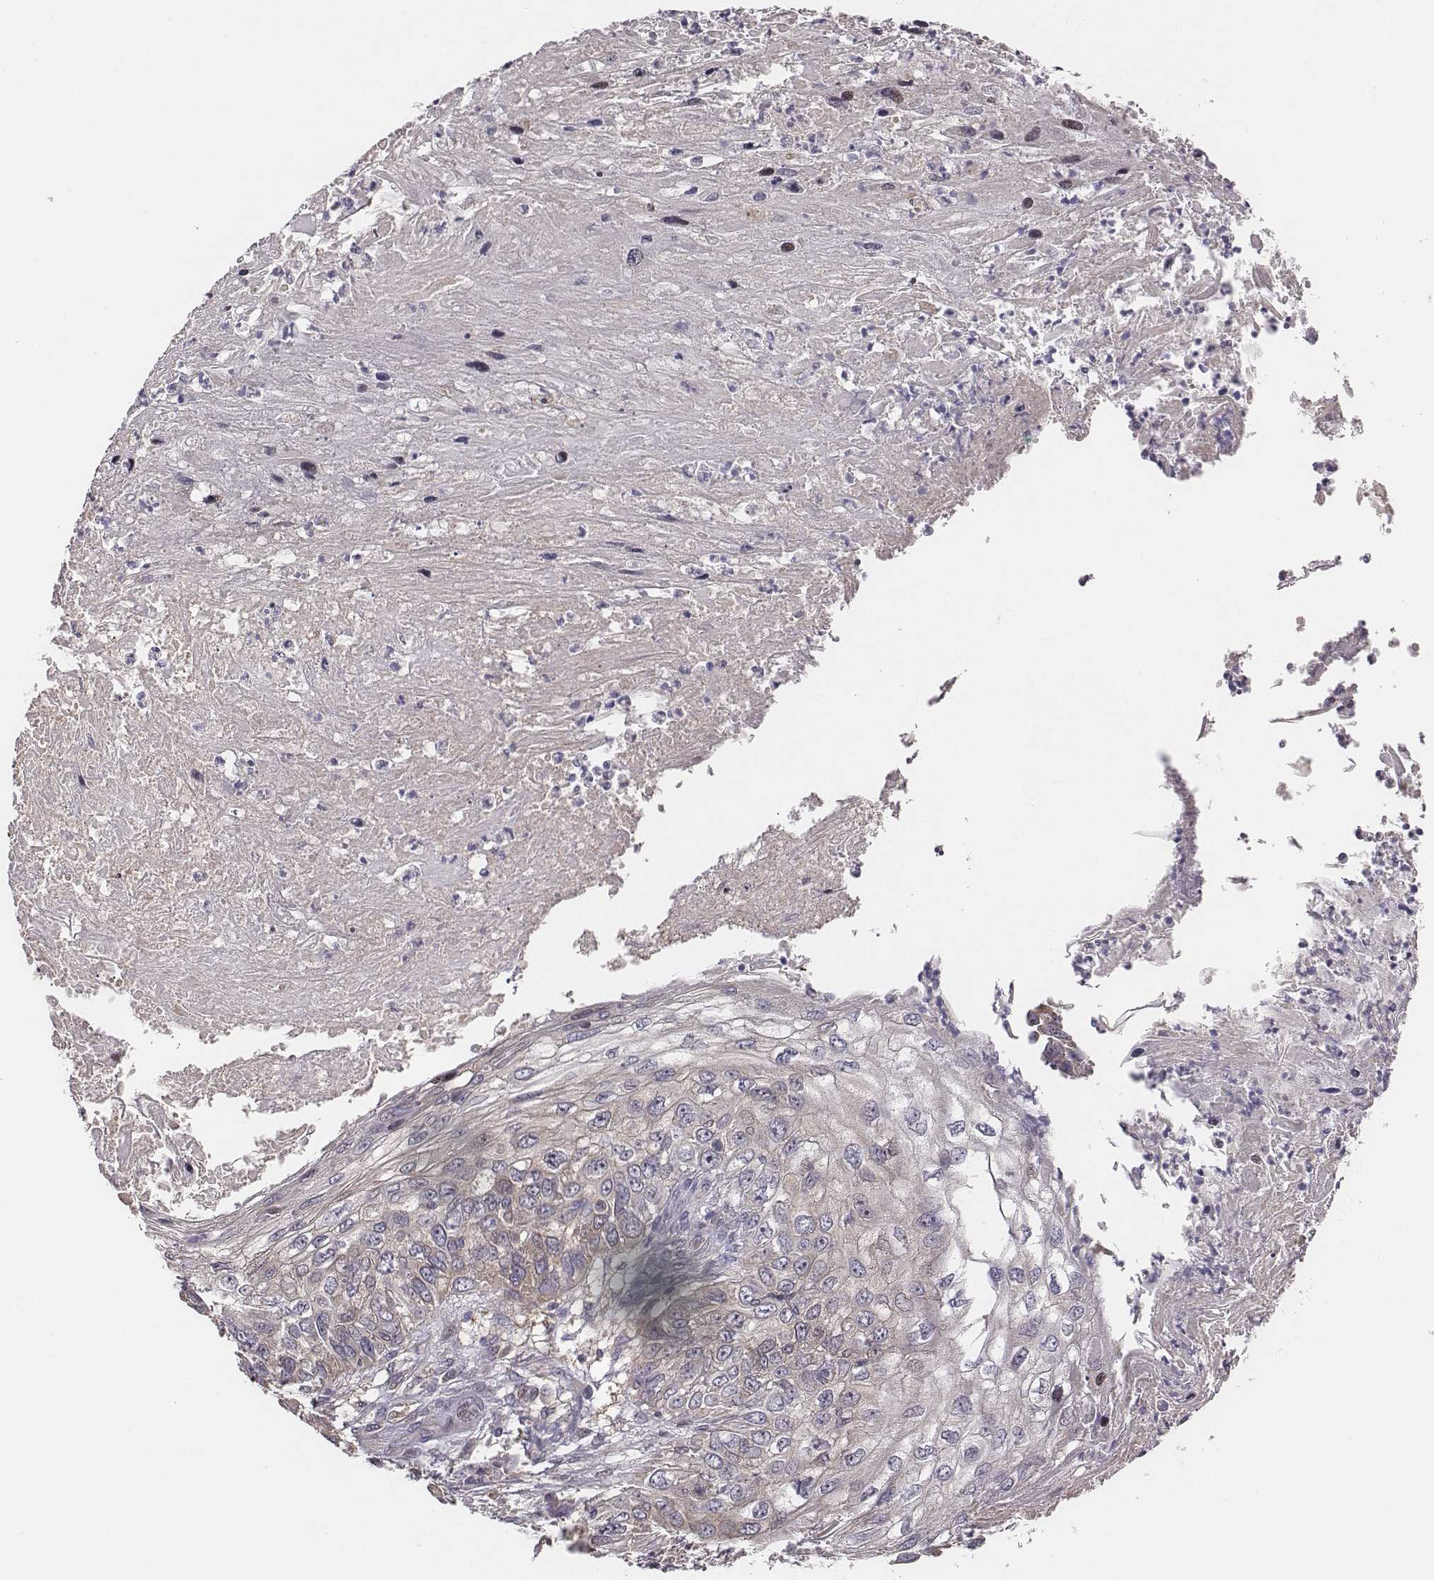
{"staining": {"intensity": "weak", "quantity": "<25%", "location": "cytoplasmic/membranous"}, "tissue": "skin cancer", "cell_type": "Tumor cells", "image_type": "cancer", "snomed": [{"axis": "morphology", "description": "Squamous cell carcinoma, NOS"}, {"axis": "topography", "description": "Skin"}], "caption": "Squamous cell carcinoma (skin) stained for a protein using immunohistochemistry (IHC) reveals no expression tumor cells.", "gene": "SMURF2", "patient": {"sex": "male", "age": 92}}